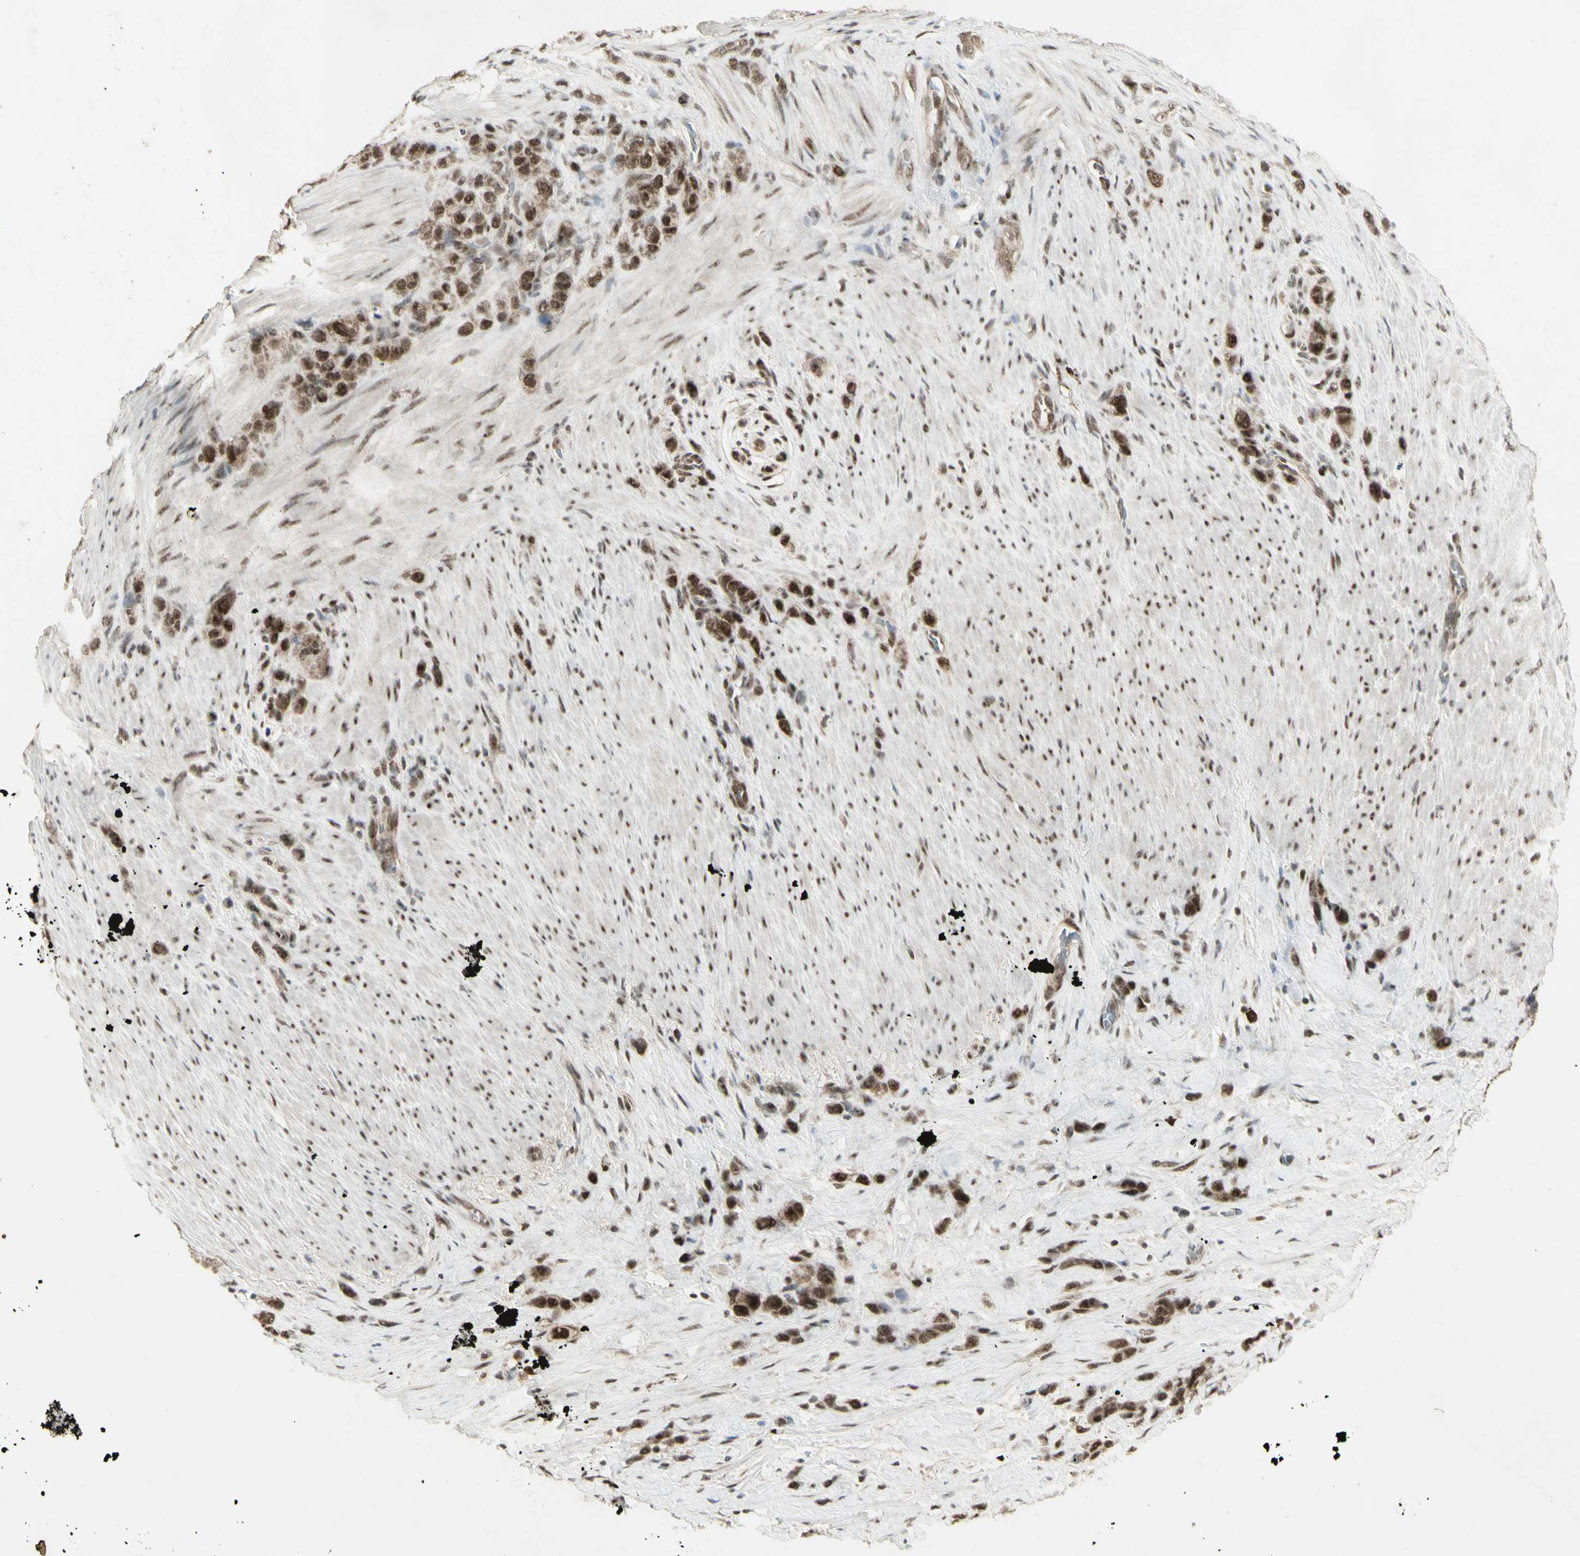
{"staining": {"intensity": "strong", "quantity": ">75%", "location": "nuclear"}, "tissue": "stomach cancer", "cell_type": "Tumor cells", "image_type": "cancer", "snomed": [{"axis": "morphology", "description": "Adenocarcinoma, NOS"}, {"axis": "morphology", "description": "Adenocarcinoma, High grade"}, {"axis": "topography", "description": "Stomach, upper"}, {"axis": "topography", "description": "Stomach, lower"}], "caption": "This photomicrograph reveals adenocarcinoma (stomach) stained with immunohistochemistry (IHC) to label a protein in brown. The nuclear of tumor cells show strong positivity for the protein. Nuclei are counter-stained blue.", "gene": "CCNT1", "patient": {"sex": "female", "age": 65}}